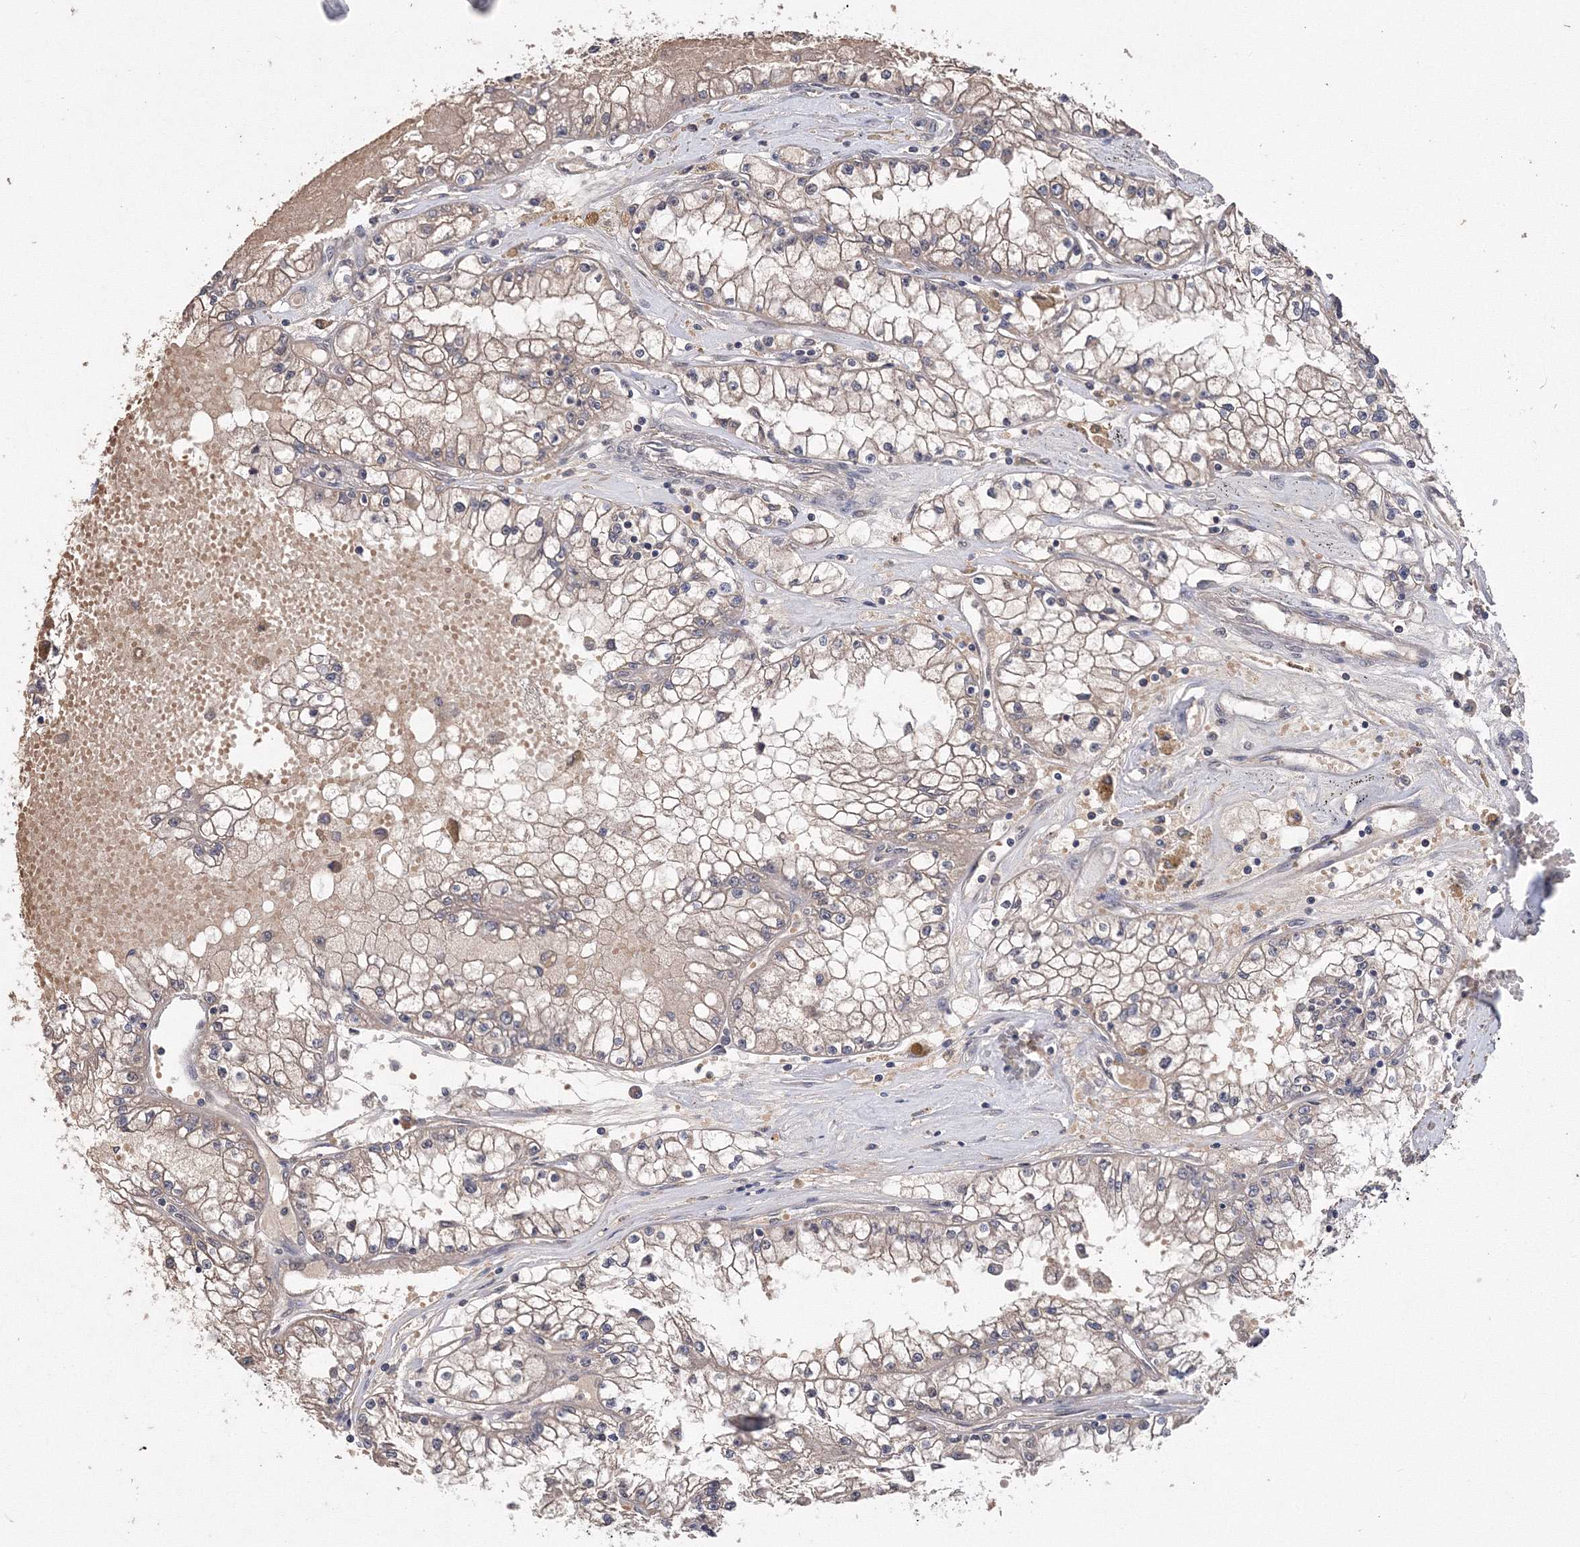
{"staining": {"intensity": "weak", "quantity": ">75%", "location": "cytoplasmic/membranous,nuclear"}, "tissue": "renal cancer", "cell_type": "Tumor cells", "image_type": "cancer", "snomed": [{"axis": "morphology", "description": "Adenocarcinoma, NOS"}, {"axis": "topography", "description": "Kidney"}], "caption": "Immunohistochemistry (IHC) image of neoplastic tissue: human adenocarcinoma (renal) stained using IHC shows low levels of weak protein expression localized specifically in the cytoplasmic/membranous and nuclear of tumor cells, appearing as a cytoplasmic/membranous and nuclear brown color.", "gene": "GPN1", "patient": {"sex": "male", "age": 56}}